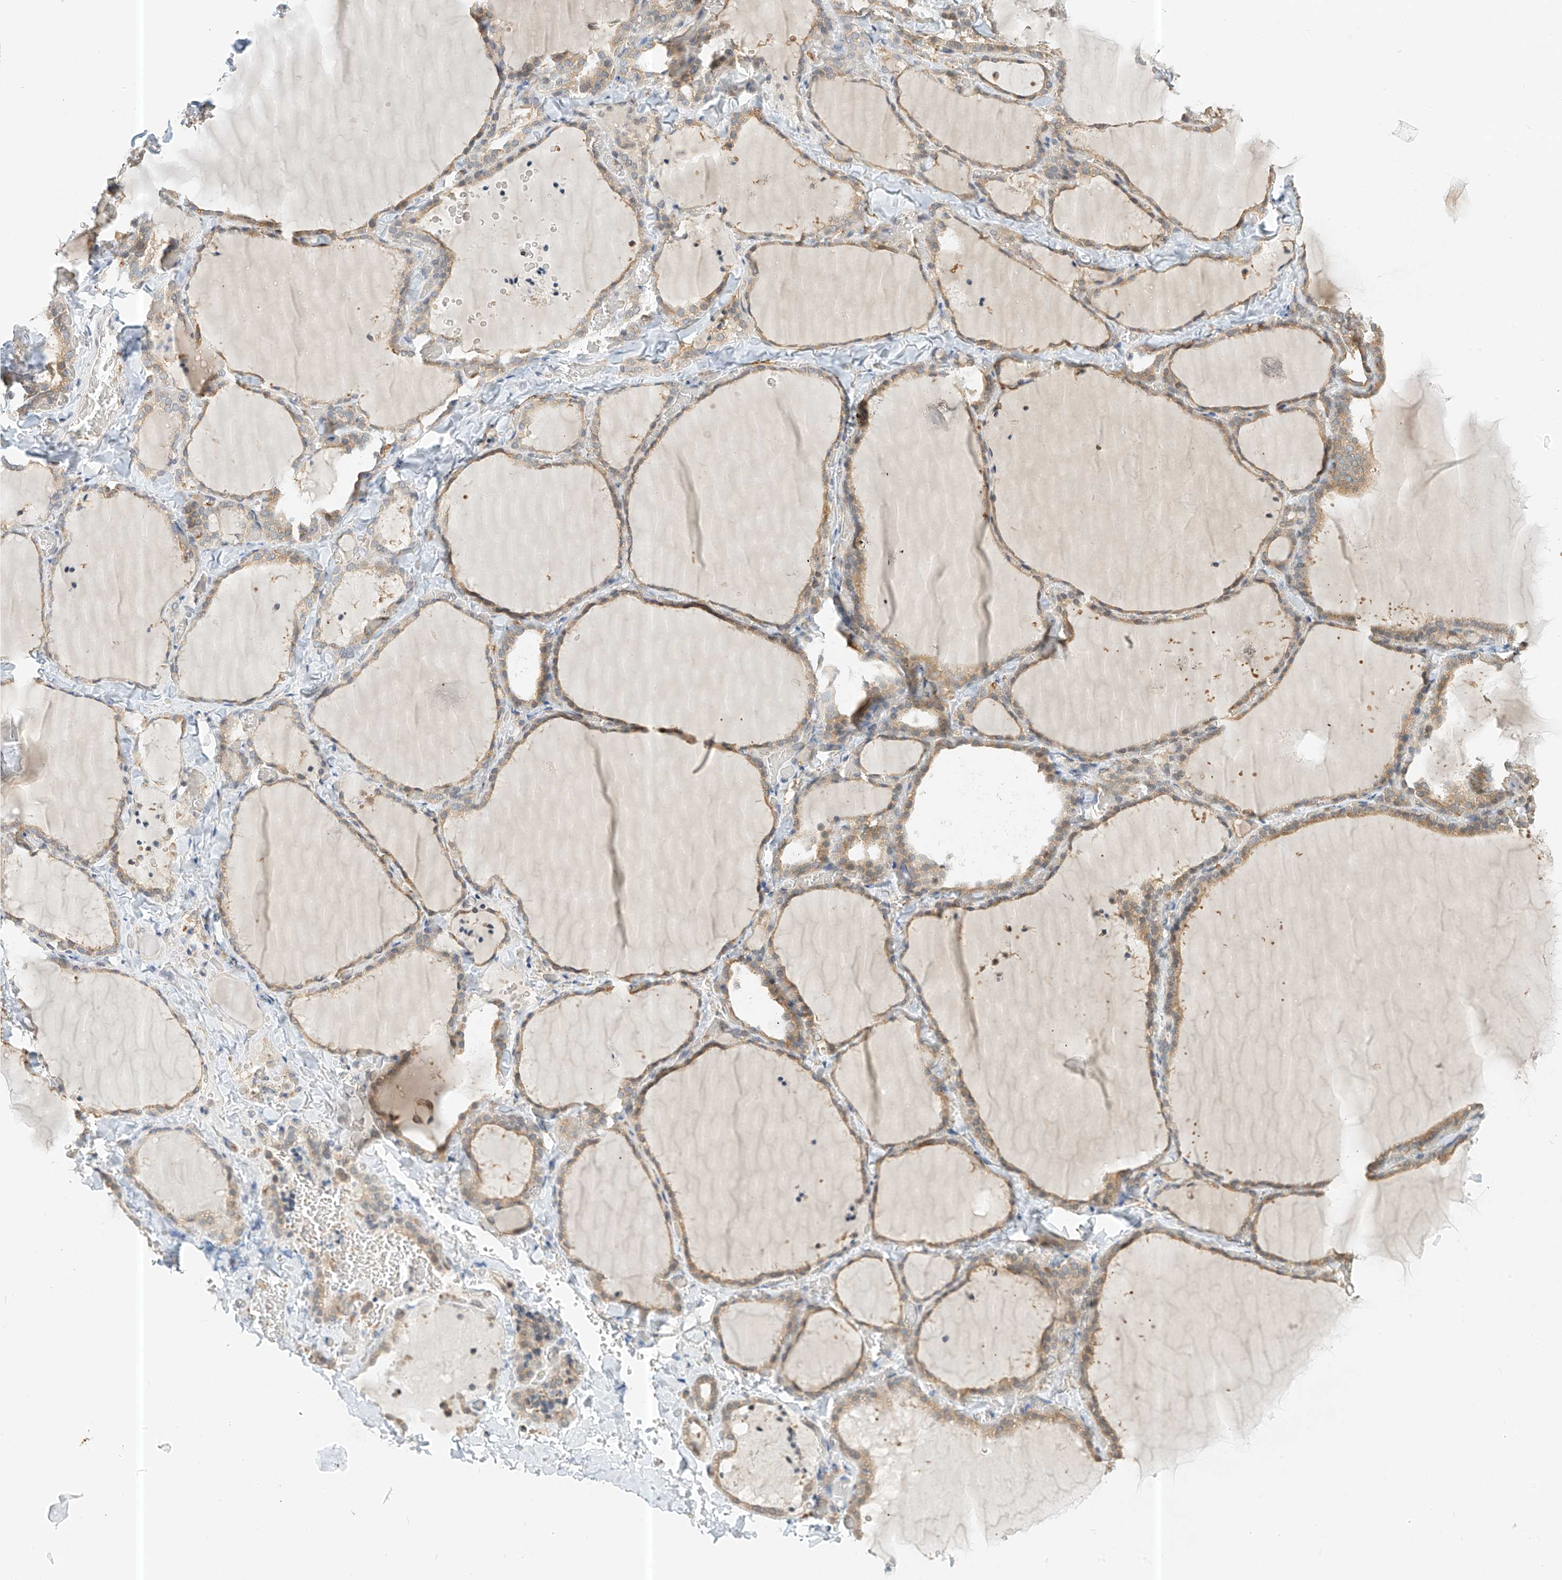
{"staining": {"intensity": "moderate", "quantity": "25%-75%", "location": "cytoplasmic/membranous"}, "tissue": "thyroid gland", "cell_type": "Glandular cells", "image_type": "normal", "snomed": [{"axis": "morphology", "description": "Normal tissue, NOS"}, {"axis": "topography", "description": "Thyroid gland"}], "caption": "Thyroid gland was stained to show a protein in brown. There is medium levels of moderate cytoplasmic/membranous expression in about 25%-75% of glandular cells. Ihc stains the protein in brown and the nuclei are stained blue.", "gene": "PPA2", "patient": {"sex": "female", "age": 22}}